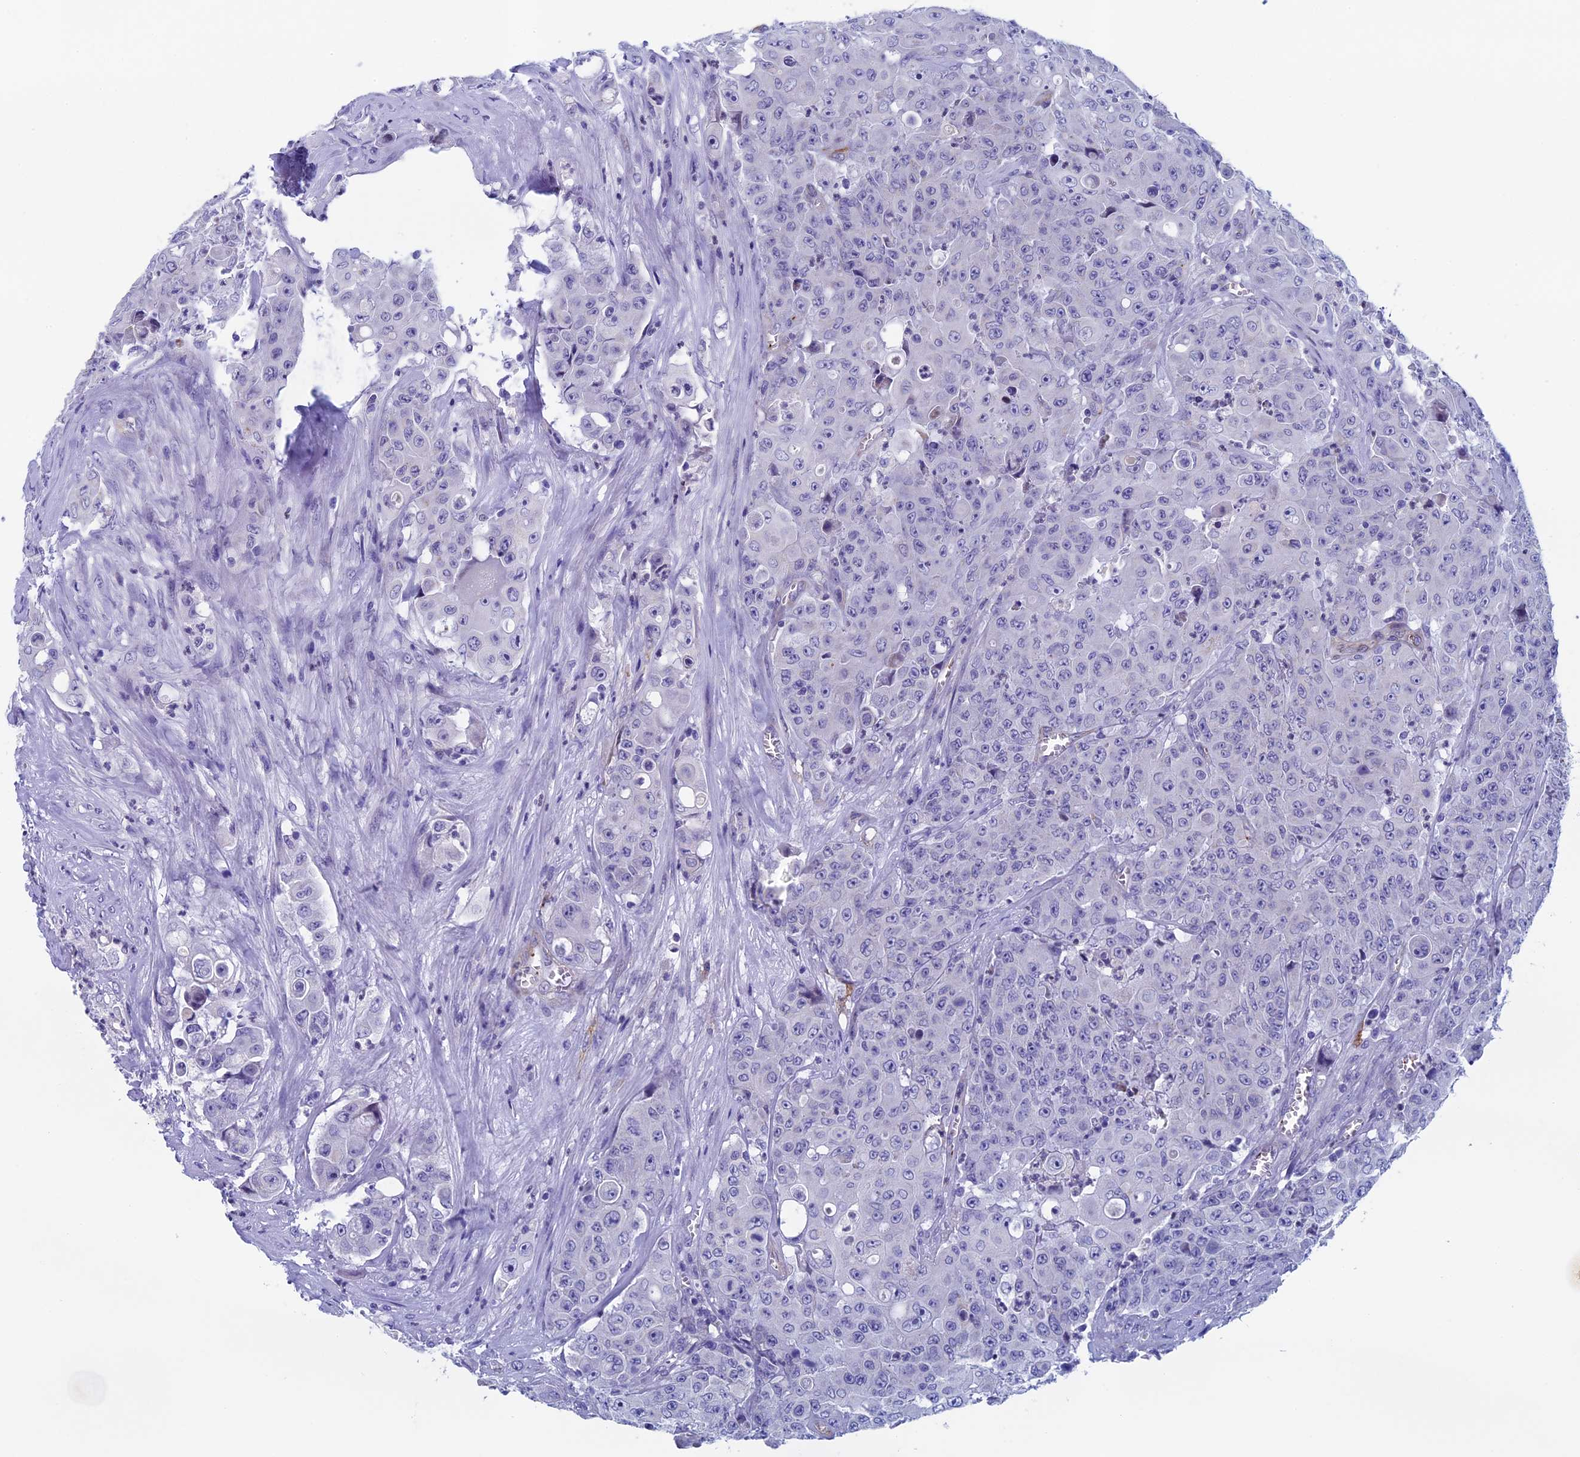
{"staining": {"intensity": "negative", "quantity": "none", "location": "none"}, "tissue": "colorectal cancer", "cell_type": "Tumor cells", "image_type": "cancer", "snomed": [{"axis": "morphology", "description": "Adenocarcinoma, NOS"}, {"axis": "topography", "description": "Colon"}], "caption": "High power microscopy image of an IHC histopathology image of adenocarcinoma (colorectal), revealing no significant positivity in tumor cells.", "gene": "INSYN1", "patient": {"sex": "male", "age": 51}}